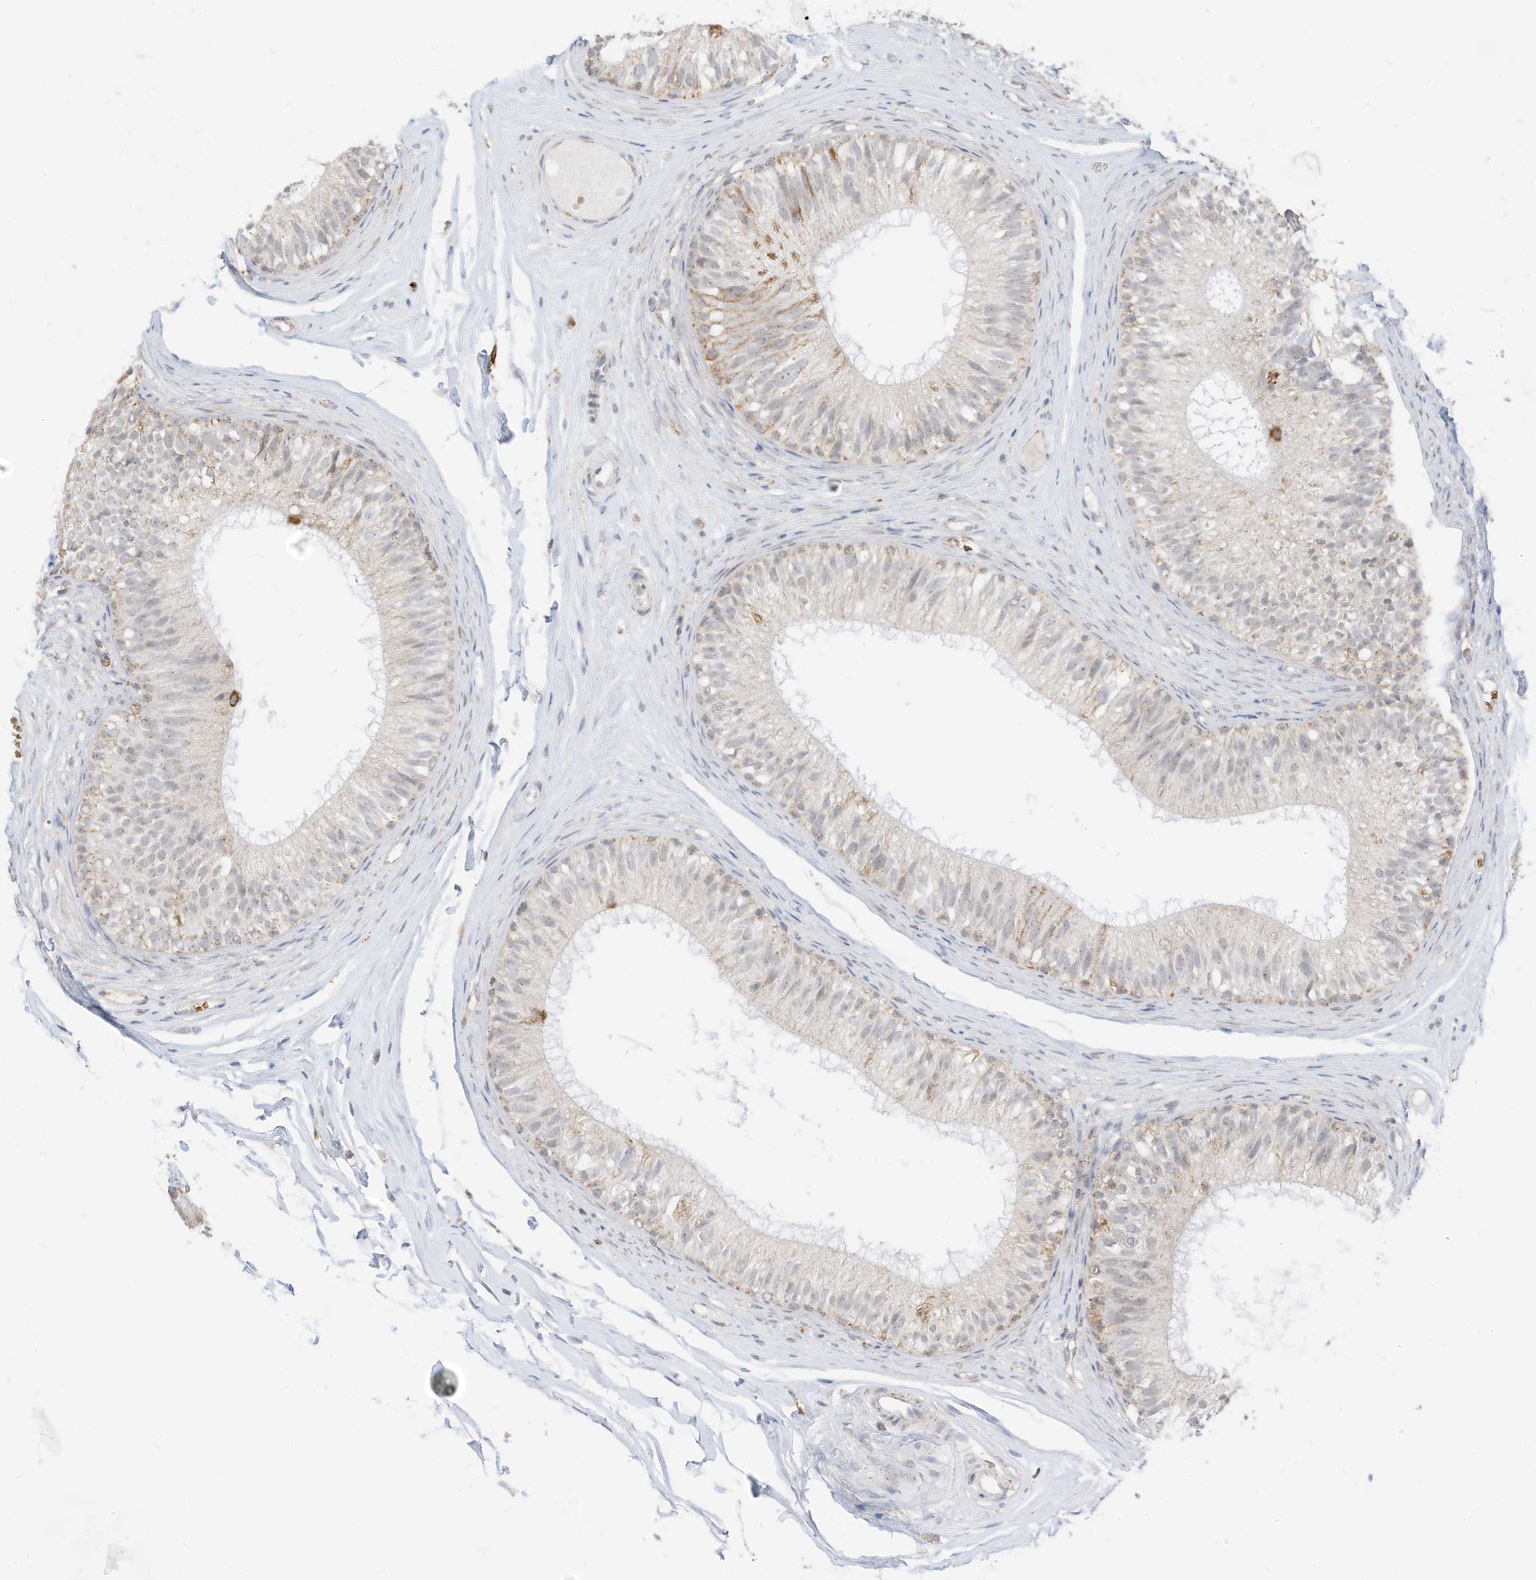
{"staining": {"intensity": "weak", "quantity": "<25%", "location": "cytoplasmic/membranous"}, "tissue": "epididymis", "cell_type": "Glandular cells", "image_type": "normal", "snomed": [{"axis": "morphology", "description": "Normal tissue, NOS"}, {"axis": "morphology", "description": "Seminoma in situ"}, {"axis": "topography", "description": "Testis"}, {"axis": "topography", "description": "Epididymis"}], "caption": "Benign epididymis was stained to show a protein in brown. There is no significant staining in glandular cells. (Brightfield microscopy of DAB immunohistochemistry at high magnification).", "gene": "MTUS2", "patient": {"sex": "male", "age": 28}}